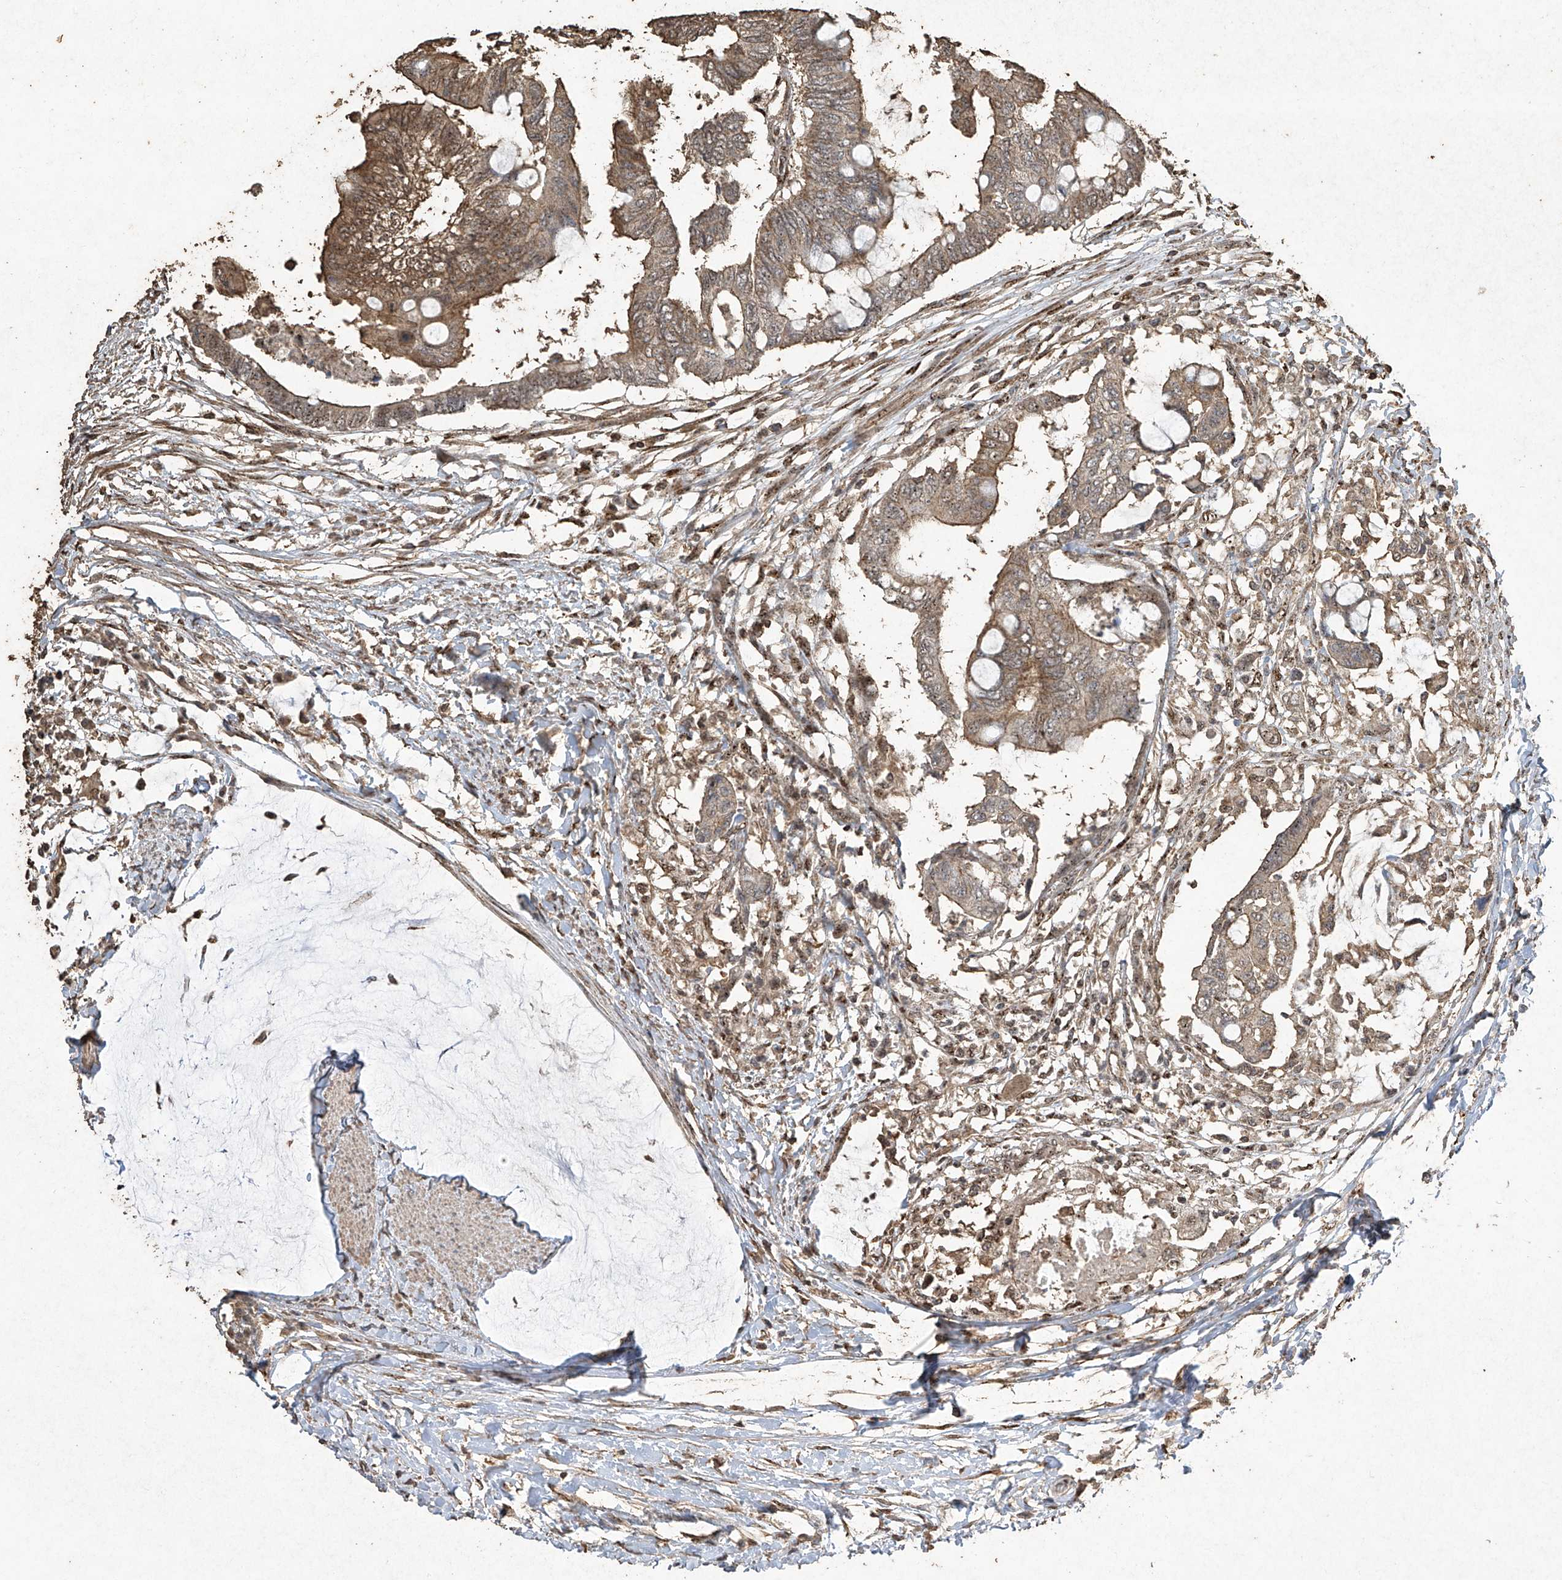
{"staining": {"intensity": "weak", "quantity": "25%-75%", "location": "cytoplasmic/membranous,nuclear"}, "tissue": "colorectal cancer", "cell_type": "Tumor cells", "image_type": "cancer", "snomed": [{"axis": "morphology", "description": "Normal tissue, NOS"}, {"axis": "morphology", "description": "Adenocarcinoma, NOS"}, {"axis": "topography", "description": "Rectum"}, {"axis": "topography", "description": "Peripheral nerve tissue"}], "caption": "A high-resolution histopathology image shows immunohistochemistry (IHC) staining of adenocarcinoma (colorectal), which reveals weak cytoplasmic/membranous and nuclear staining in about 25%-75% of tumor cells. (brown staining indicates protein expression, while blue staining denotes nuclei).", "gene": "ERBB3", "patient": {"sex": "male", "age": 92}}